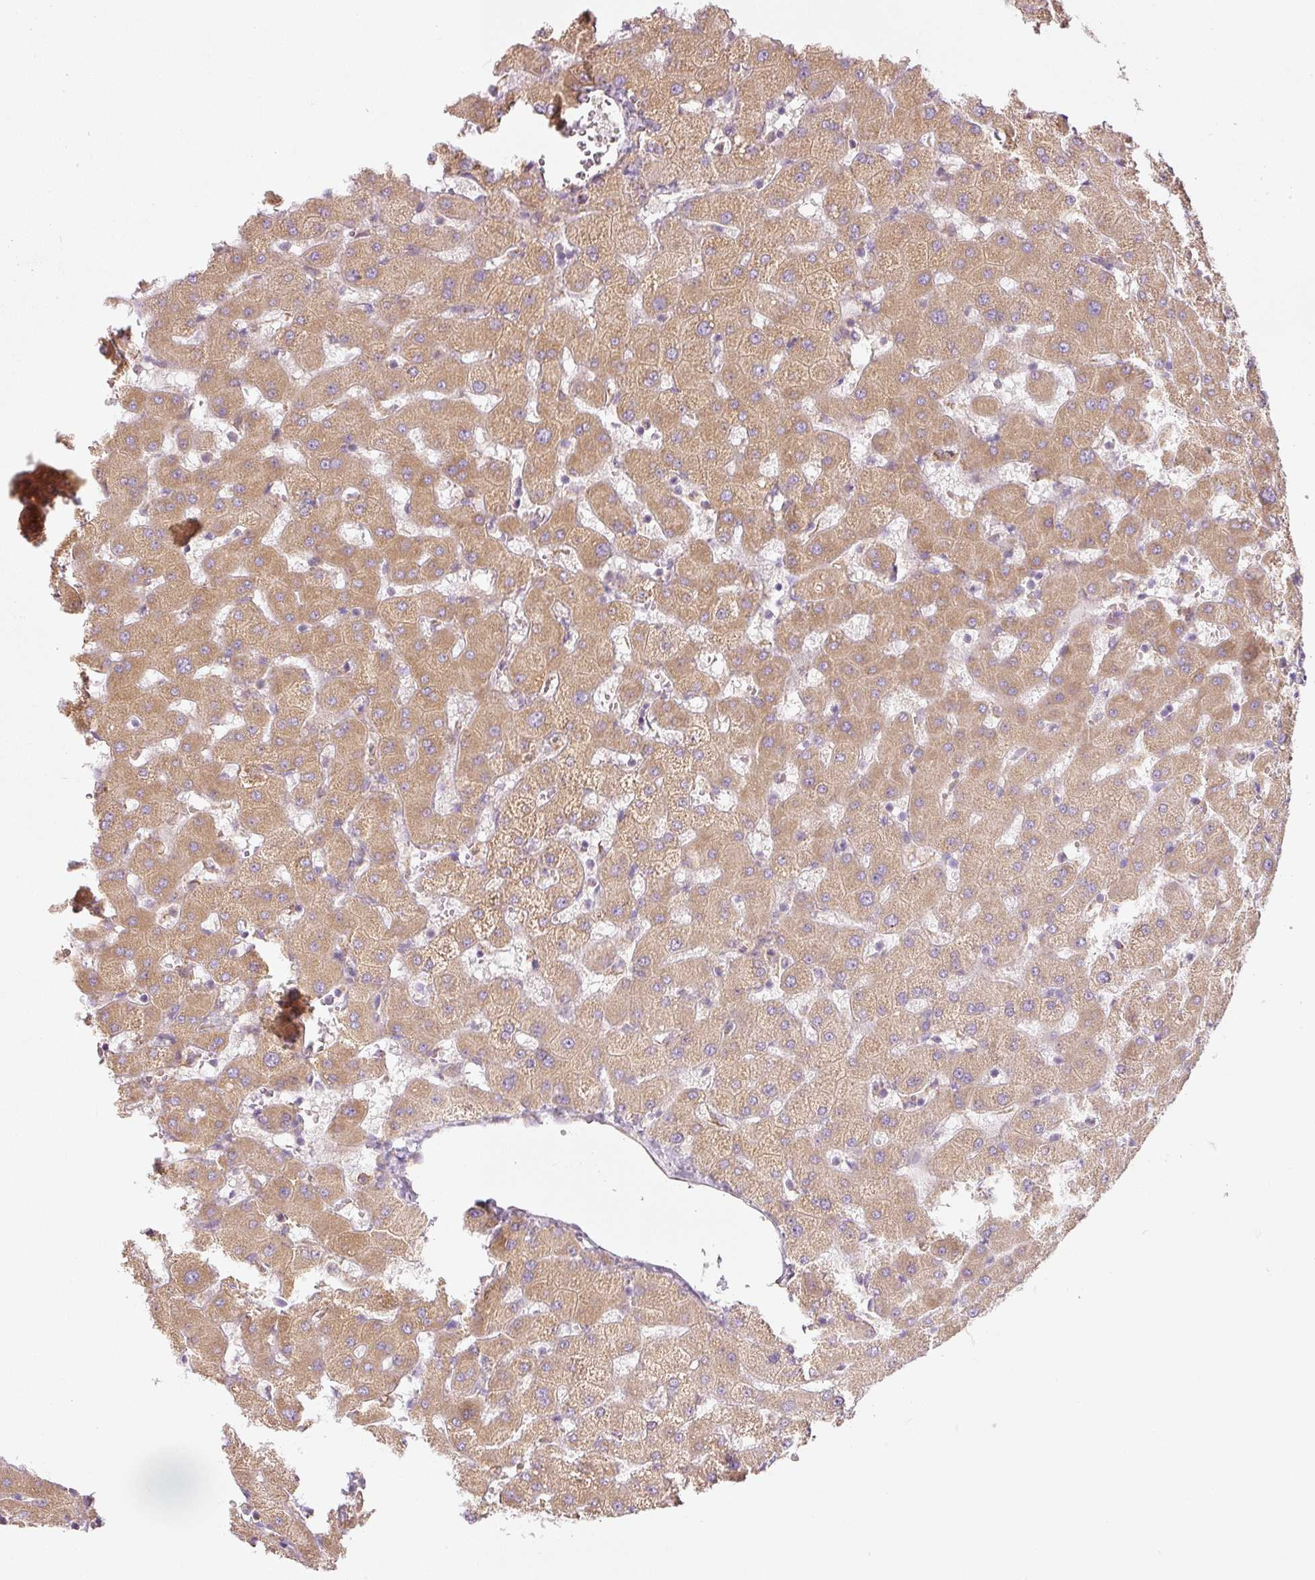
{"staining": {"intensity": "negative", "quantity": "none", "location": "none"}, "tissue": "liver", "cell_type": "Cholangiocytes", "image_type": "normal", "snomed": [{"axis": "morphology", "description": "Normal tissue, NOS"}, {"axis": "topography", "description": "Liver"}], "caption": "The IHC photomicrograph has no significant expression in cholangiocytes of liver. The staining is performed using DAB brown chromogen with nuclei counter-stained in using hematoxylin.", "gene": "MORN4", "patient": {"sex": "female", "age": 63}}